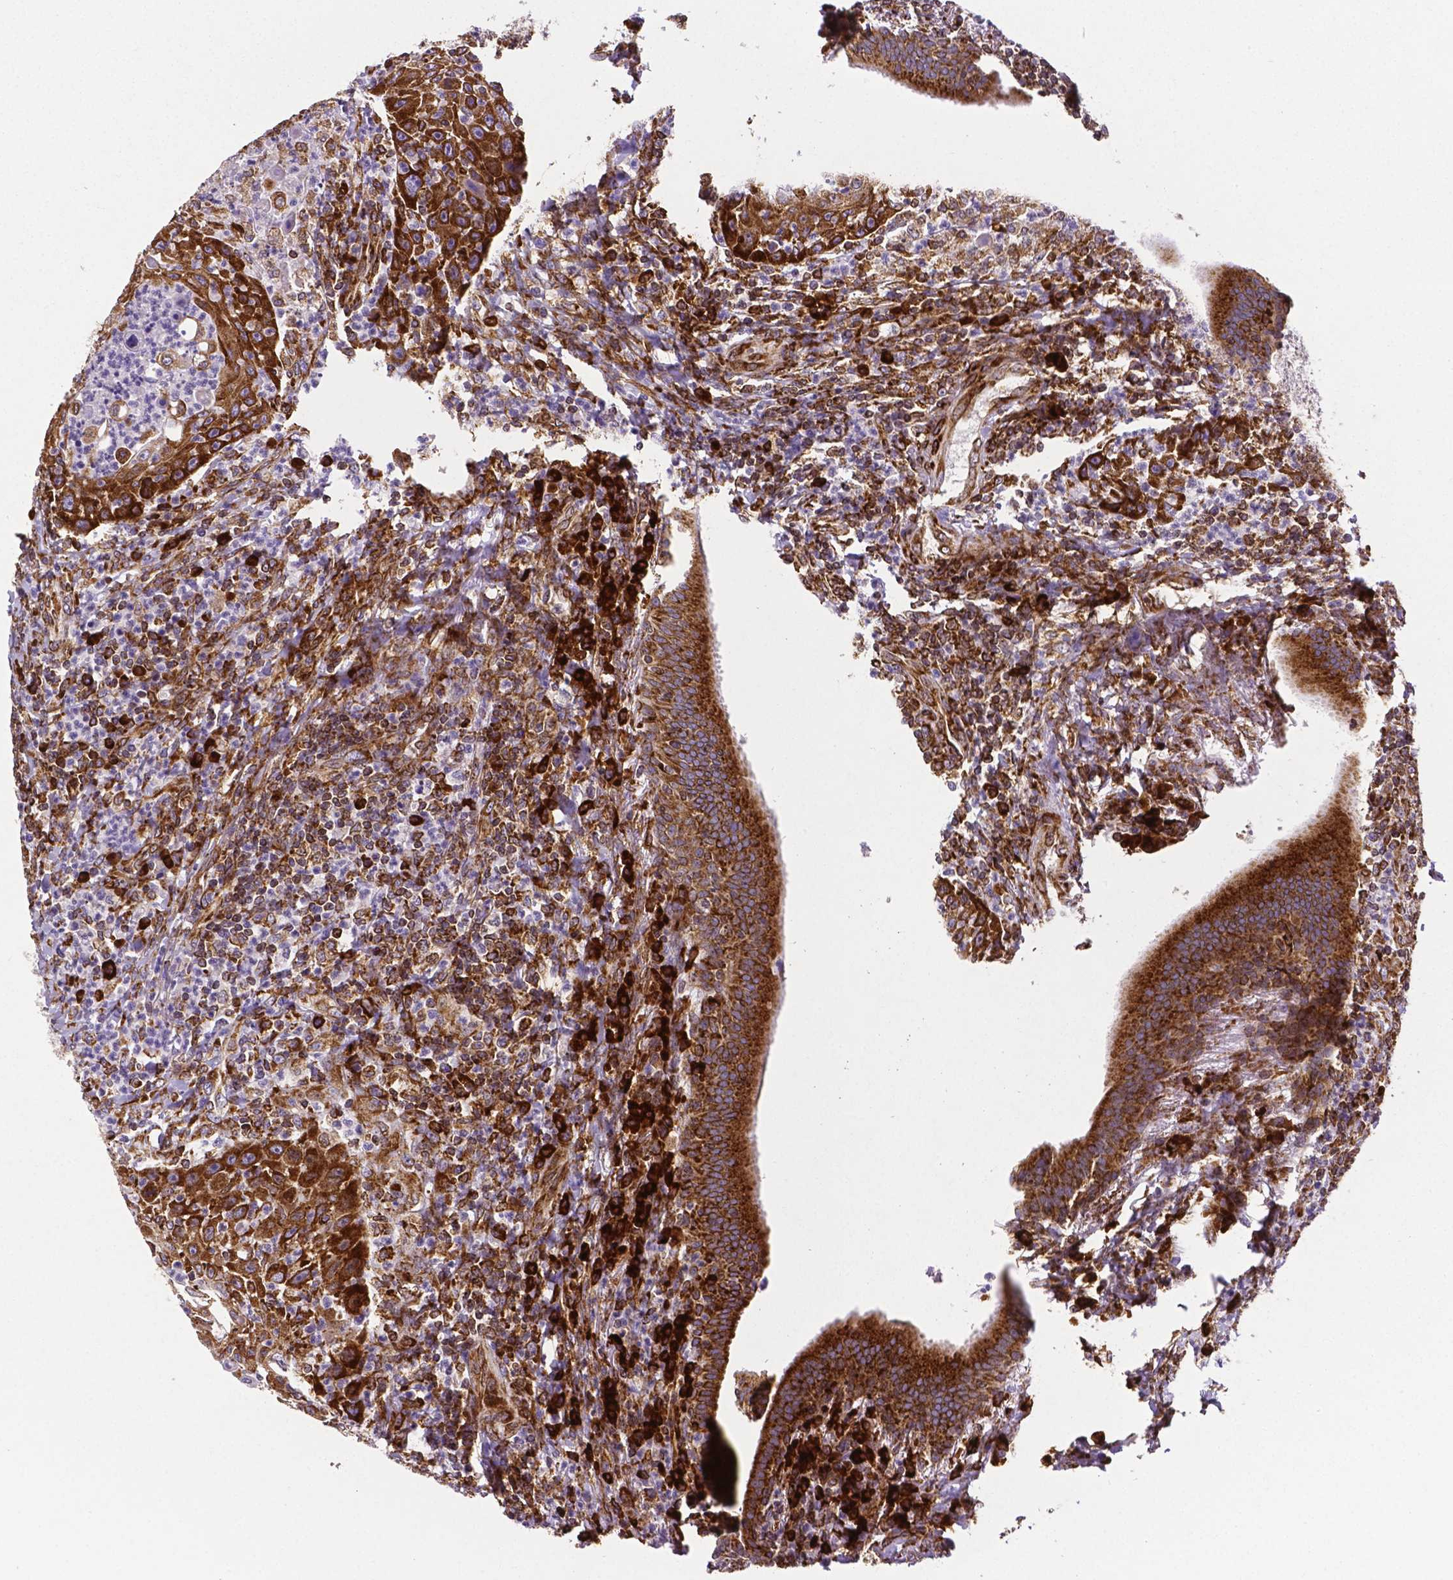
{"staining": {"intensity": "strong", "quantity": ">75%", "location": "cytoplasmic/membranous"}, "tissue": "head and neck cancer", "cell_type": "Tumor cells", "image_type": "cancer", "snomed": [{"axis": "morphology", "description": "Squamous cell carcinoma, NOS"}, {"axis": "topography", "description": "Head-Neck"}], "caption": "A micrograph of squamous cell carcinoma (head and neck) stained for a protein demonstrates strong cytoplasmic/membranous brown staining in tumor cells.", "gene": "MTDH", "patient": {"sex": "male", "age": 69}}